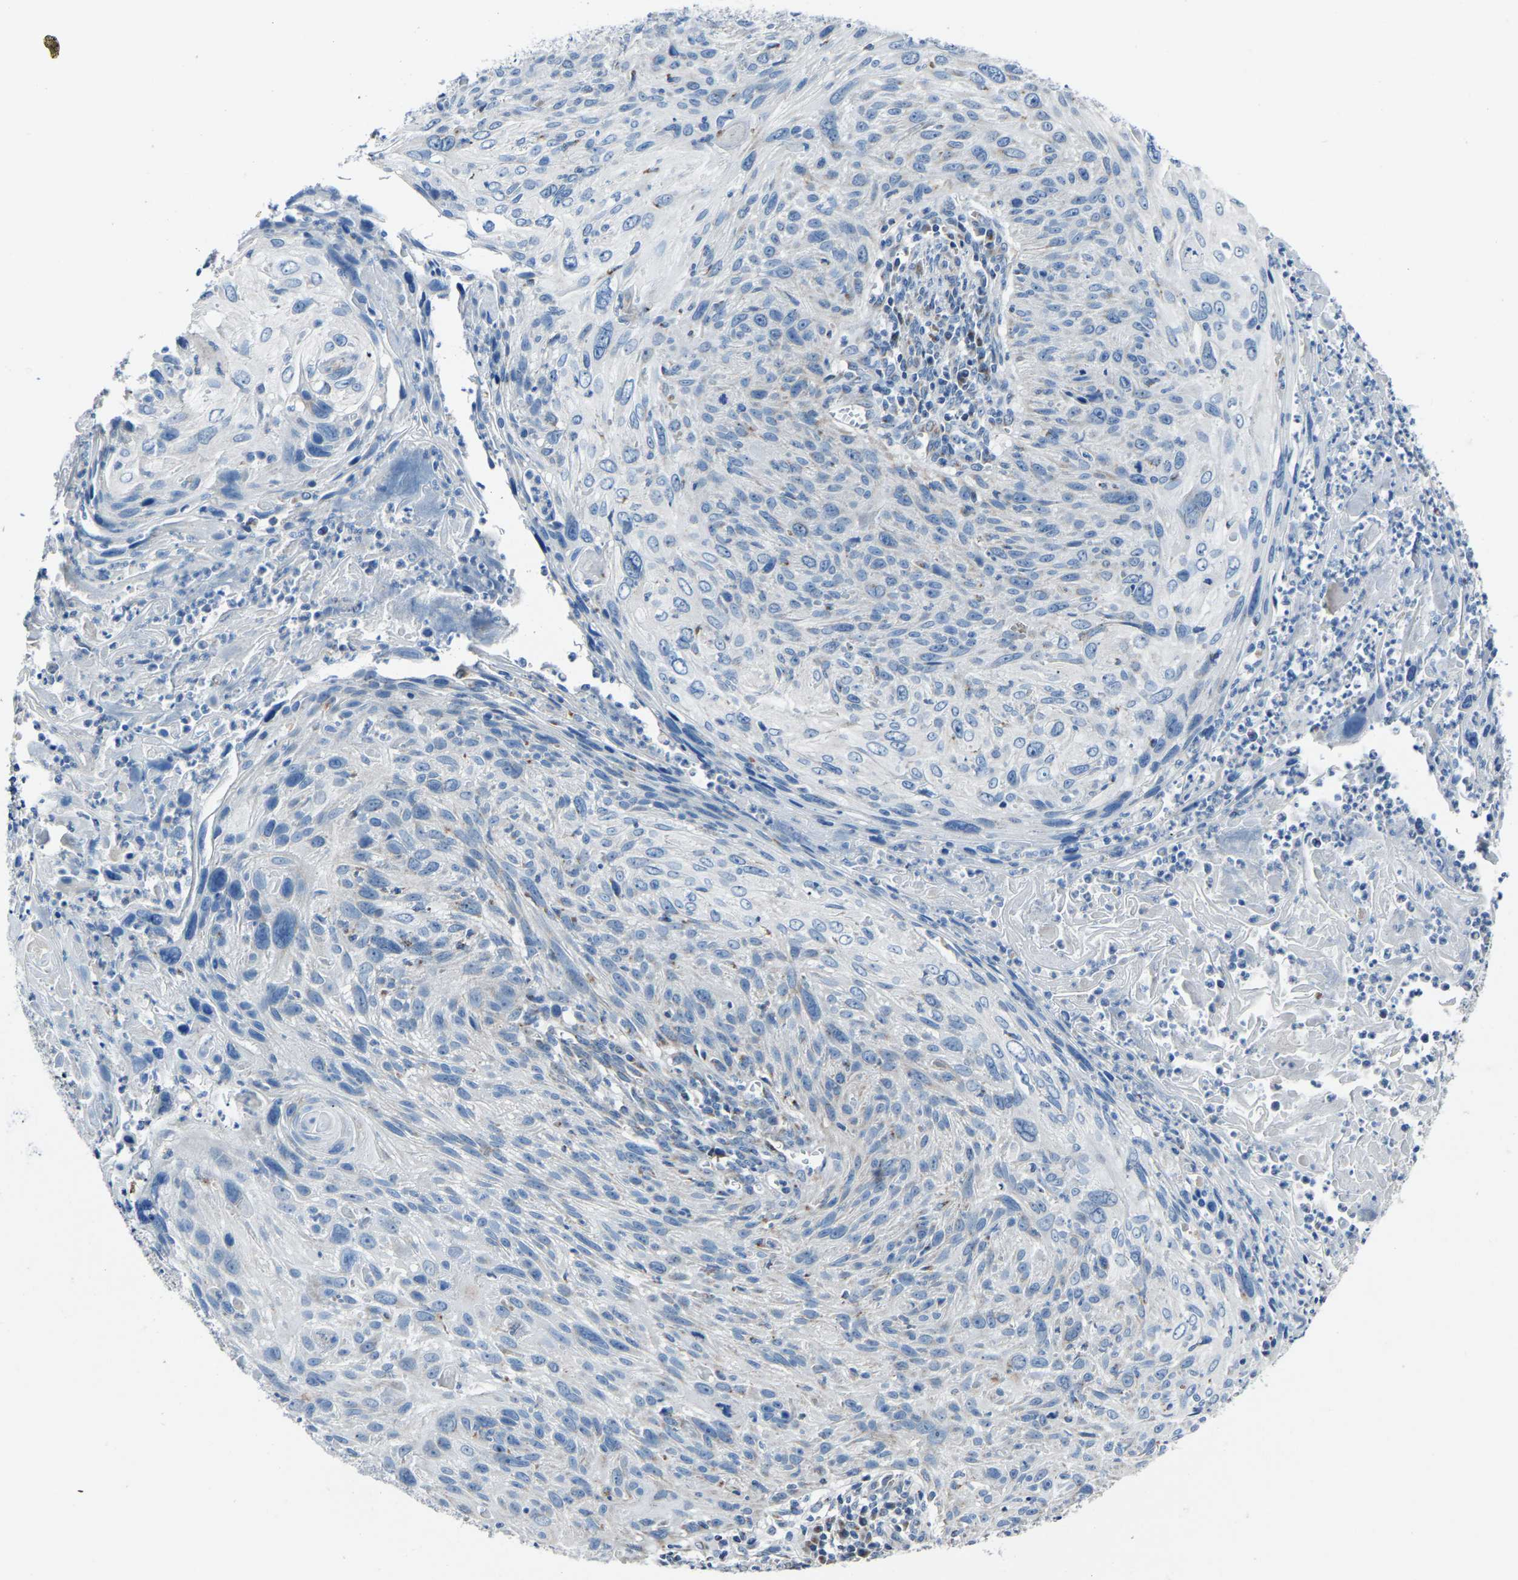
{"staining": {"intensity": "negative", "quantity": "none", "location": "none"}, "tissue": "cervical cancer", "cell_type": "Tumor cells", "image_type": "cancer", "snomed": [{"axis": "morphology", "description": "Squamous cell carcinoma, NOS"}, {"axis": "topography", "description": "Cervix"}], "caption": "Human squamous cell carcinoma (cervical) stained for a protein using immunohistochemistry shows no positivity in tumor cells.", "gene": "CANT1", "patient": {"sex": "female", "age": 51}}